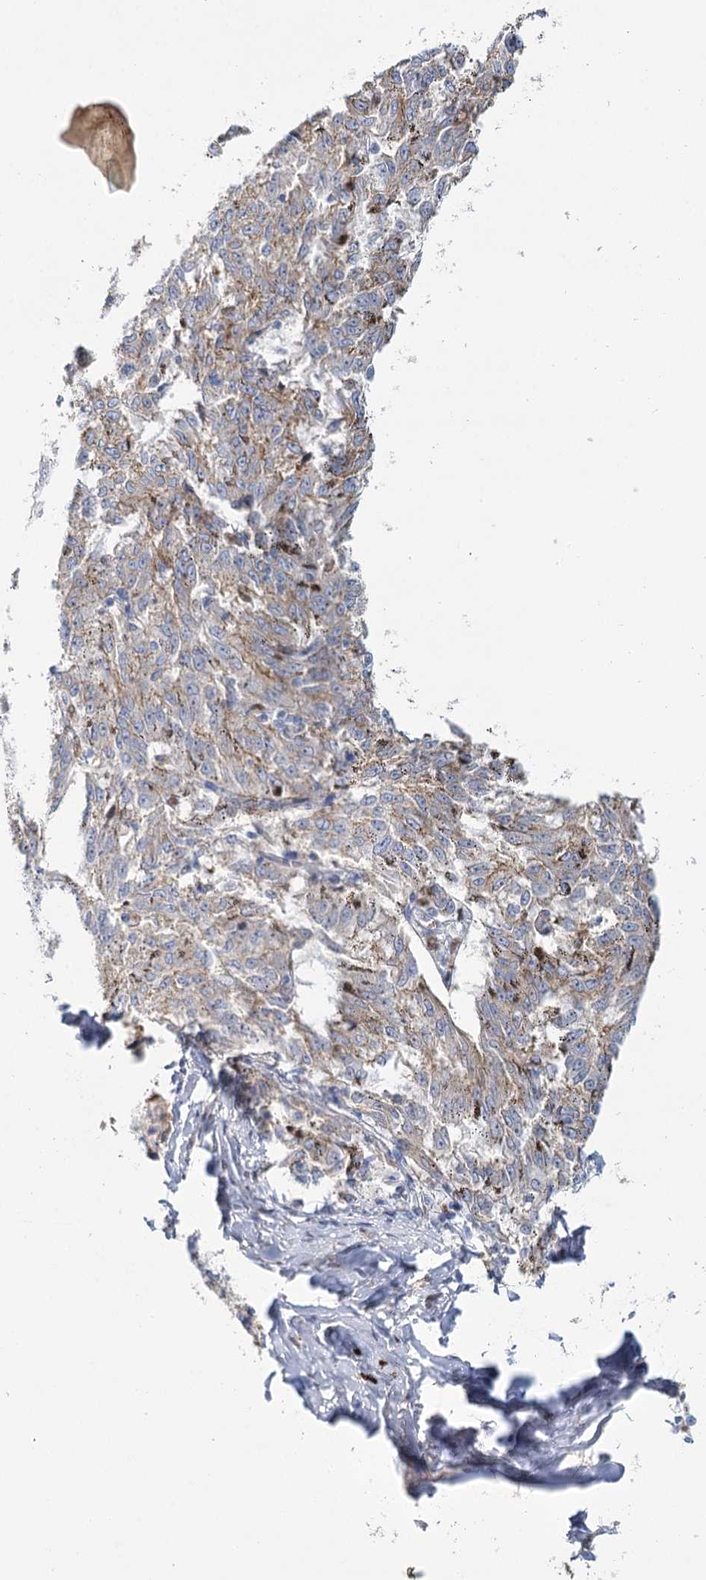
{"staining": {"intensity": "negative", "quantity": "none", "location": "none"}, "tissue": "melanoma", "cell_type": "Tumor cells", "image_type": "cancer", "snomed": [{"axis": "morphology", "description": "Malignant melanoma, NOS"}, {"axis": "topography", "description": "Skin"}], "caption": "The immunohistochemistry micrograph has no significant positivity in tumor cells of malignant melanoma tissue.", "gene": "IGSF3", "patient": {"sex": "female", "age": 72}}